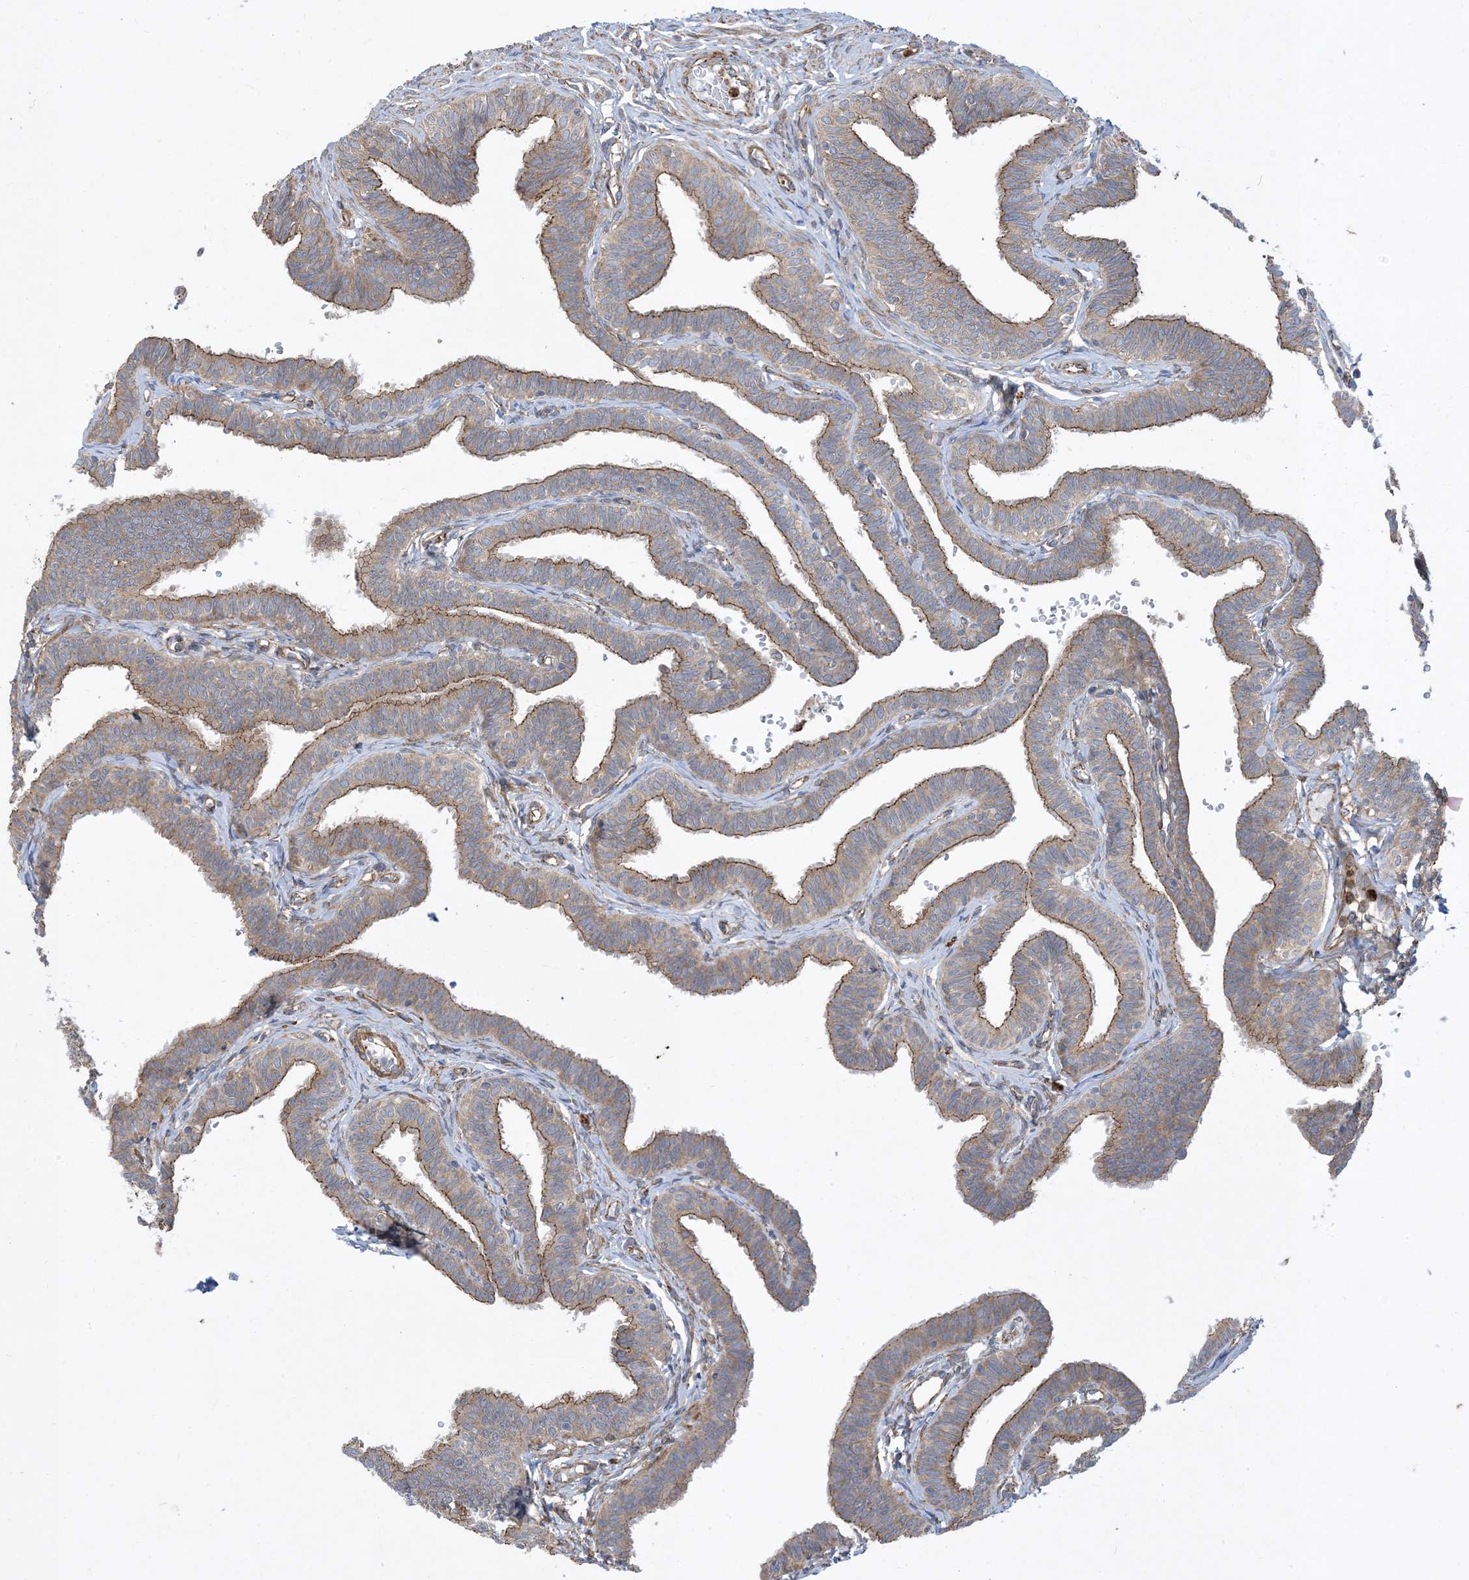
{"staining": {"intensity": "moderate", "quantity": ">75%", "location": "cytoplasmic/membranous"}, "tissue": "fallopian tube", "cell_type": "Glandular cells", "image_type": "normal", "snomed": [{"axis": "morphology", "description": "Normal tissue, NOS"}, {"axis": "topography", "description": "Fallopian tube"}, {"axis": "topography", "description": "Ovary"}], "caption": "The image displays staining of unremarkable fallopian tube, revealing moderate cytoplasmic/membranous protein positivity (brown color) within glandular cells.", "gene": "OTOP1", "patient": {"sex": "female", "age": 23}}